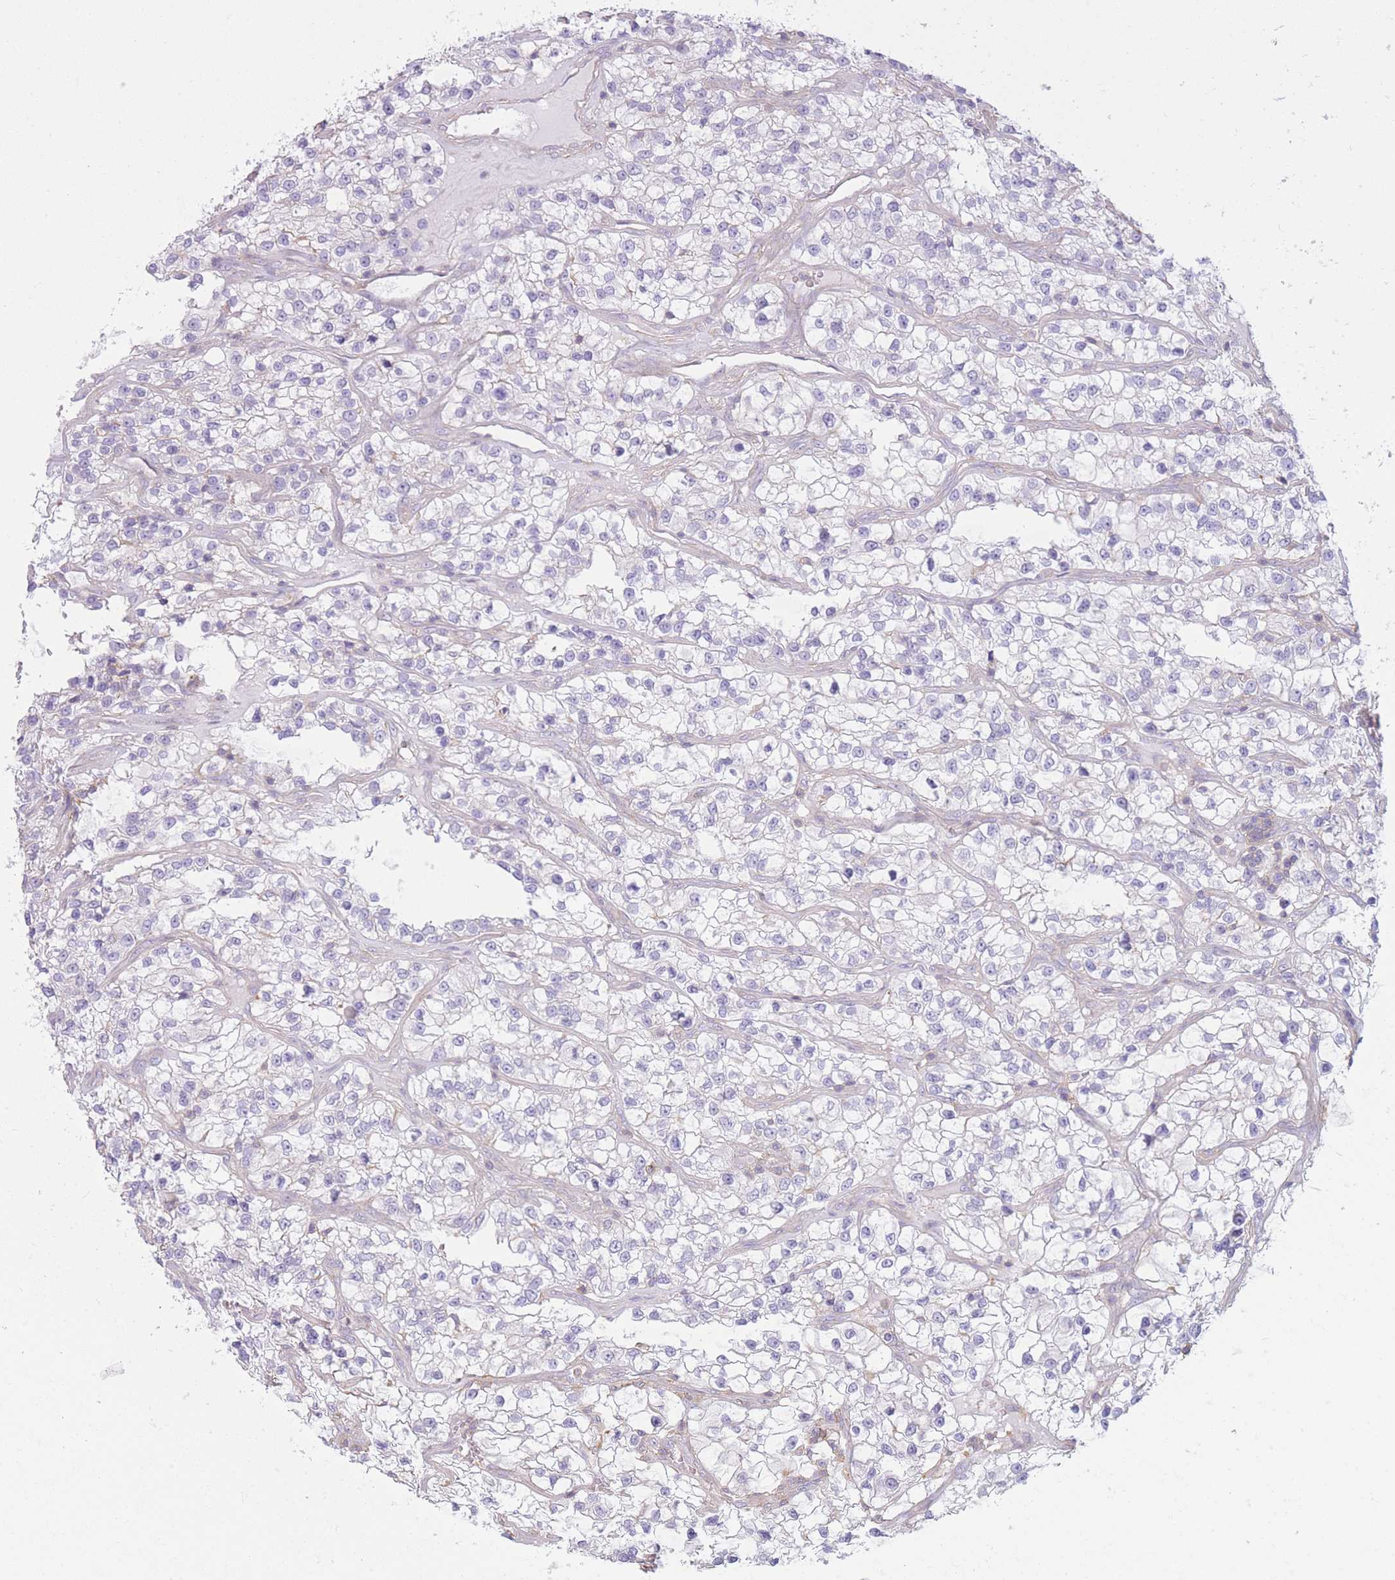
{"staining": {"intensity": "negative", "quantity": "none", "location": "none"}, "tissue": "renal cancer", "cell_type": "Tumor cells", "image_type": "cancer", "snomed": [{"axis": "morphology", "description": "Adenocarcinoma, NOS"}, {"axis": "topography", "description": "Kidney"}], "caption": "Renal adenocarcinoma was stained to show a protein in brown. There is no significant positivity in tumor cells. (Immunohistochemistry, brightfield microscopy, high magnification).", "gene": "PDHA1", "patient": {"sex": "female", "age": 57}}